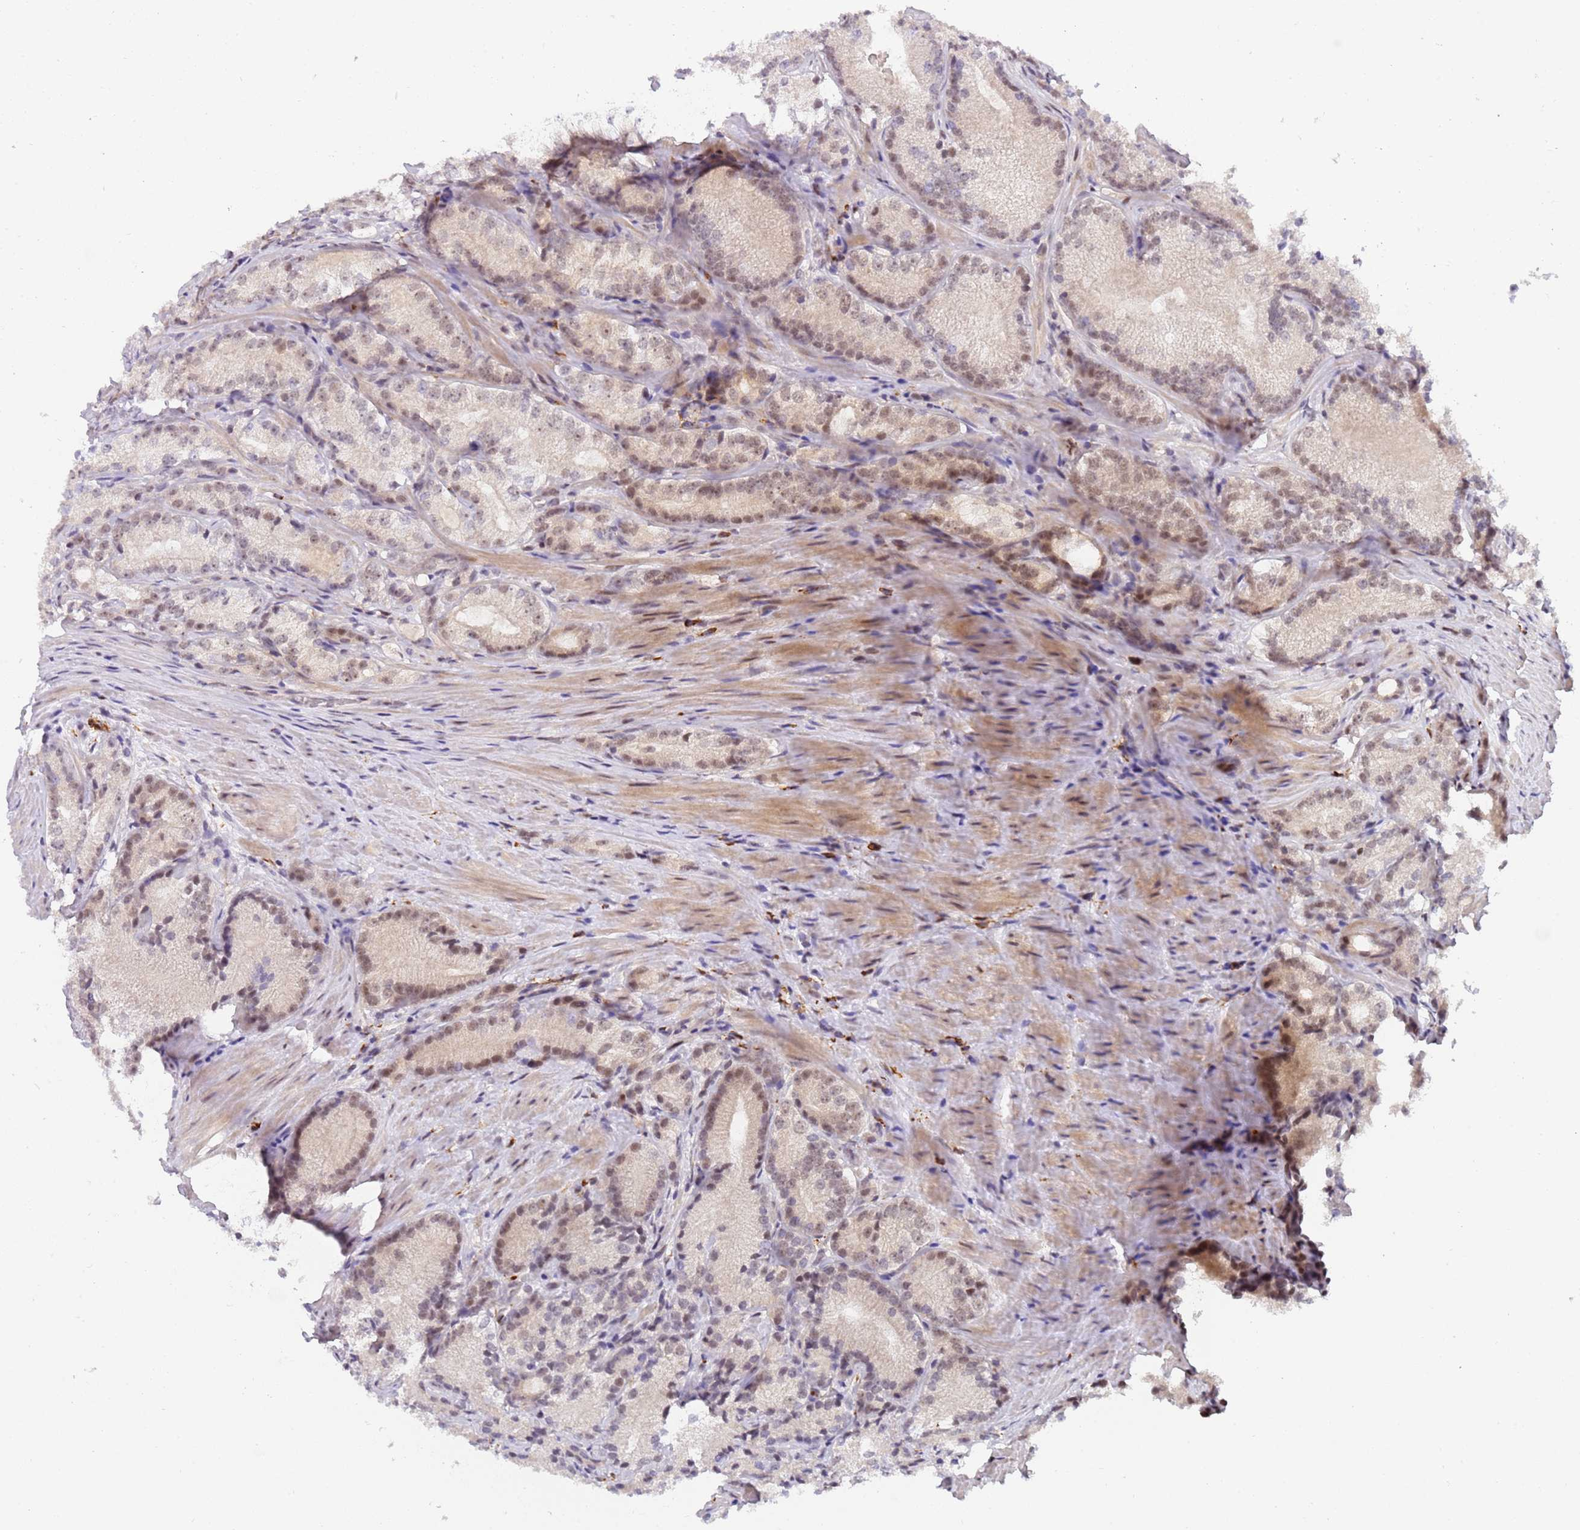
{"staining": {"intensity": "weak", "quantity": "25%-75%", "location": "nuclear"}, "tissue": "prostate cancer", "cell_type": "Tumor cells", "image_type": "cancer", "snomed": [{"axis": "morphology", "description": "Adenocarcinoma, Low grade"}, {"axis": "topography", "description": "Prostate"}], "caption": "A brown stain shows weak nuclear staining of a protein in prostate cancer (low-grade adenocarcinoma) tumor cells.", "gene": "LGALSL", "patient": {"sex": "male", "age": 57}}